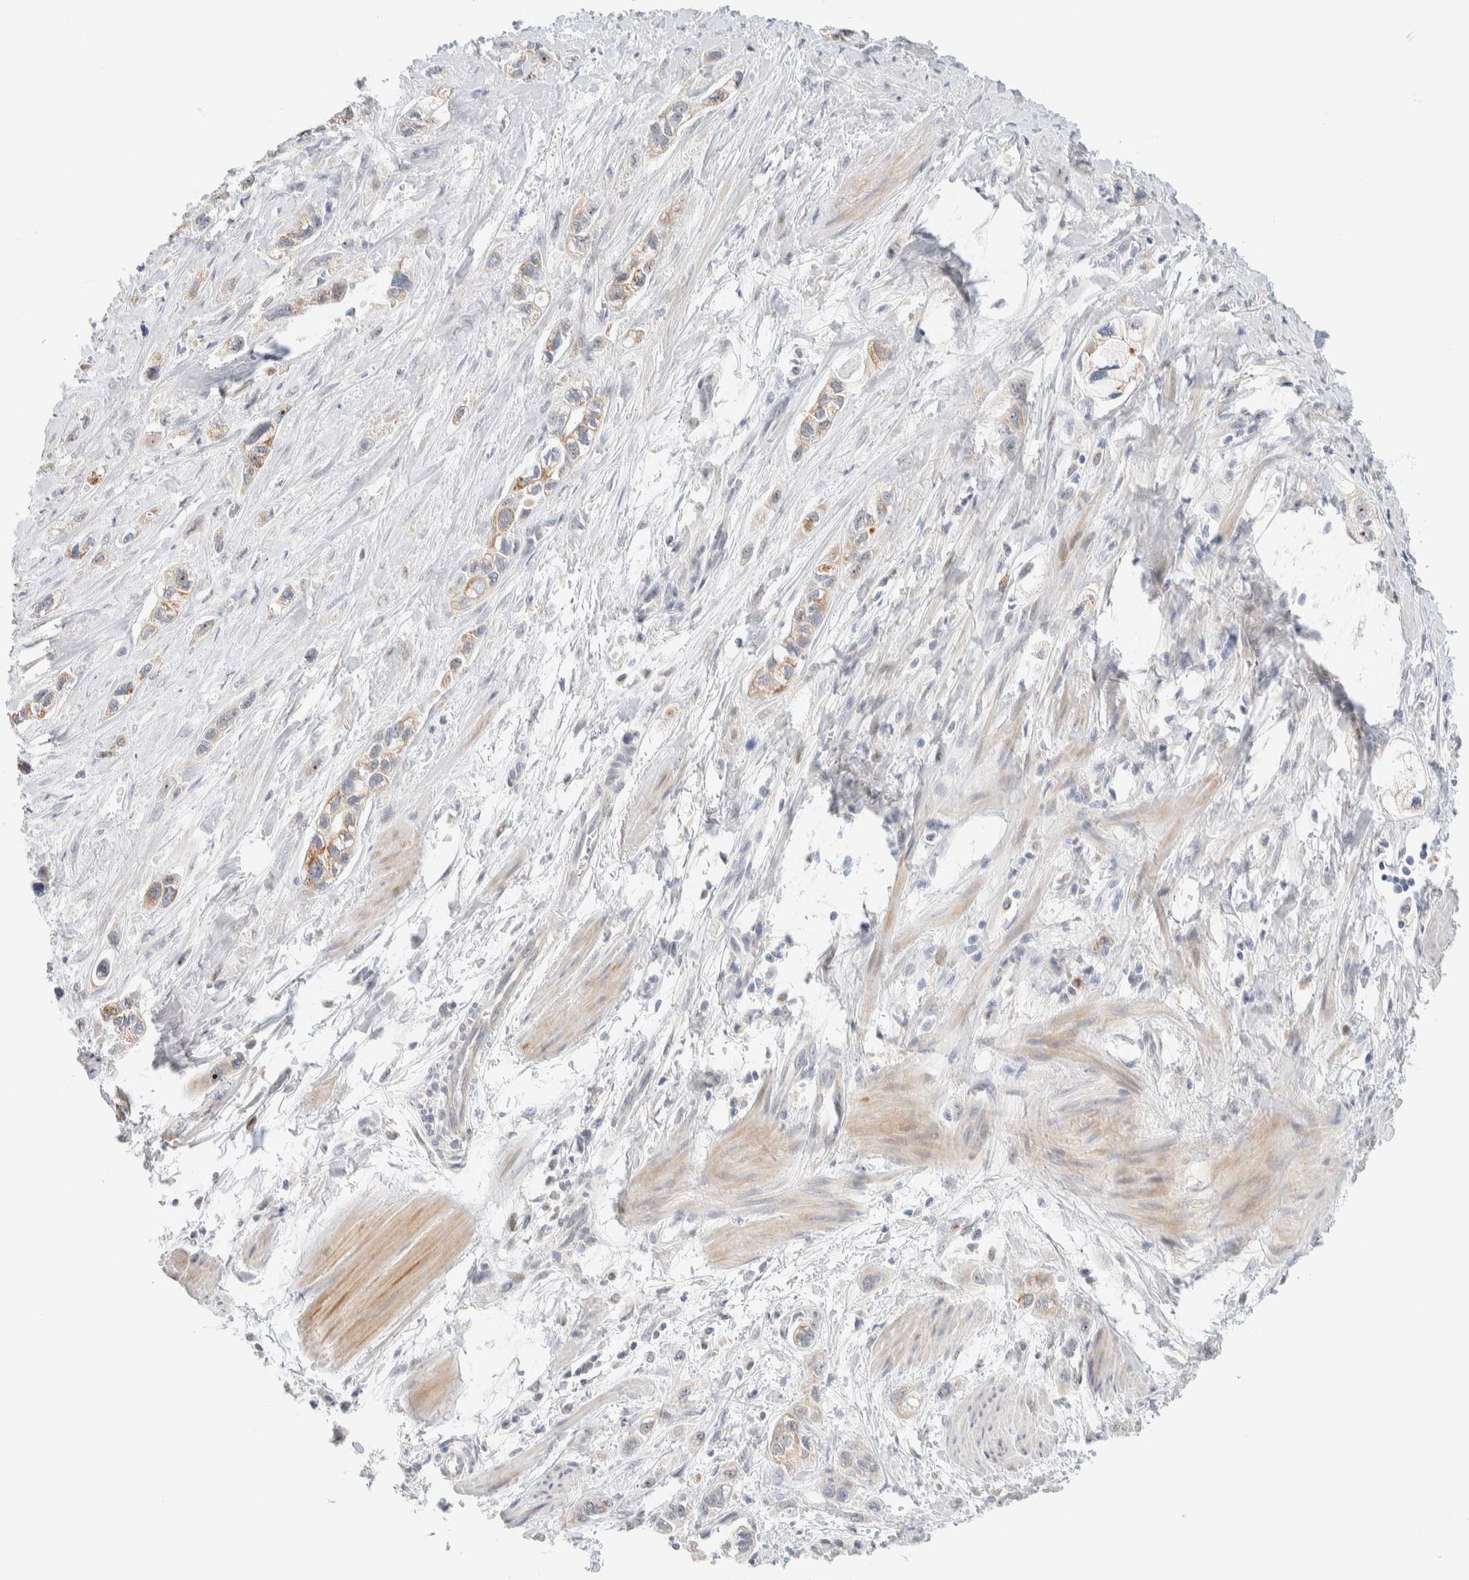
{"staining": {"intensity": "weak", "quantity": ">75%", "location": "cytoplasmic/membranous"}, "tissue": "pancreatic cancer", "cell_type": "Tumor cells", "image_type": "cancer", "snomed": [{"axis": "morphology", "description": "Adenocarcinoma, NOS"}, {"axis": "topography", "description": "Pancreas"}], "caption": "Pancreatic adenocarcinoma was stained to show a protein in brown. There is low levels of weak cytoplasmic/membranous positivity in approximately >75% of tumor cells.", "gene": "HDHD3", "patient": {"sex": "male", "age": 74}}